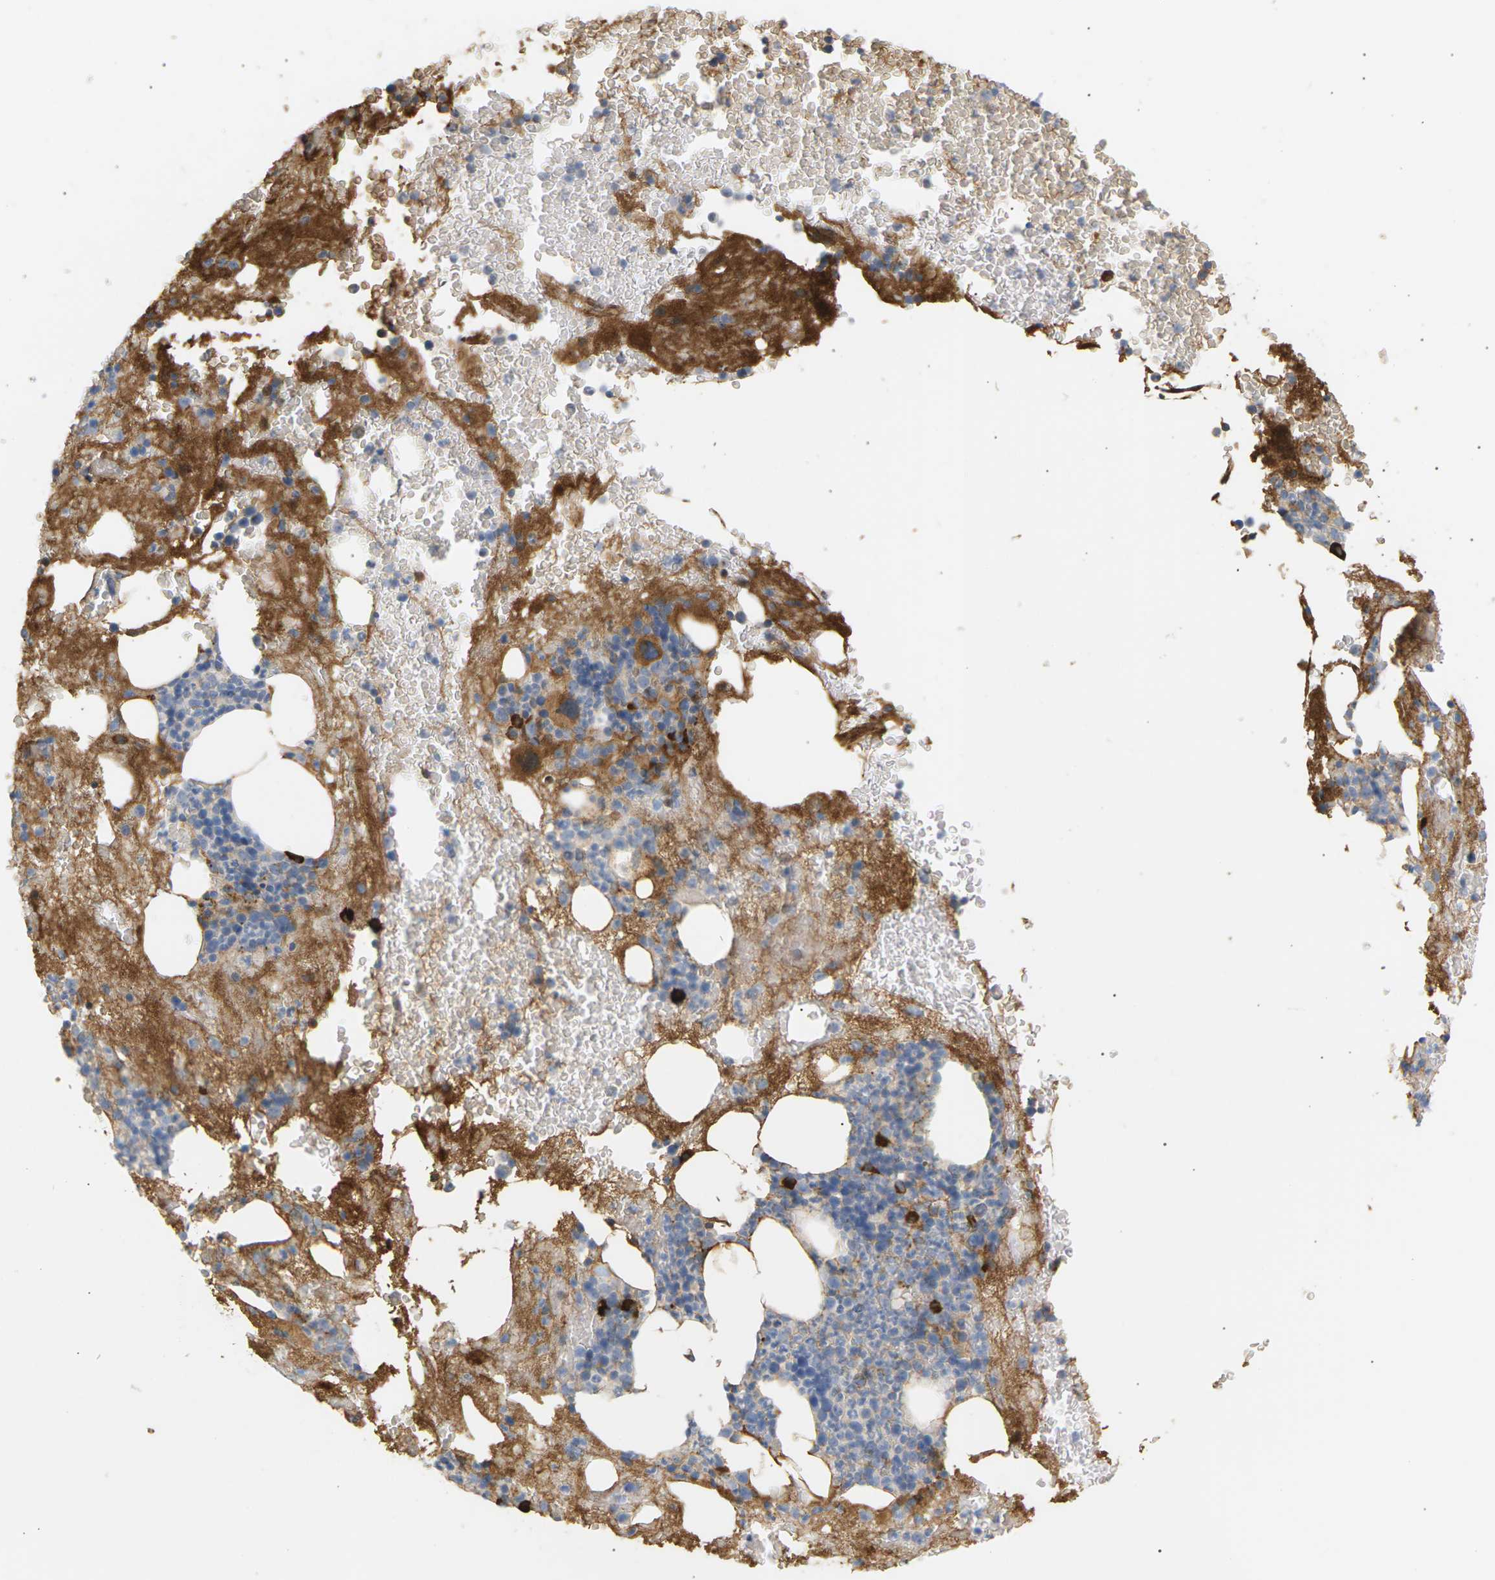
{"staining": {"intensity": "moderate", "quantity": "<25%", "location": "cytoplasmic/membranous"}, "tissue": "bone marrow", "cell_type": "Hematopoietic cells", "image_type": "normal", "snomed": [{"axis": "morphology", "description": "Normal tissue, NOS"}, {"axis": "morphology", "description": "Inflammation, NOS"}, {"axis": "topography", "description": "Bone marrow"}], "caption": "Approximately <25% of hematopoietic cells in unremarkable bone marrow demonstrate moderate cytoplasmic/membranous protein expression as visualized by brown immunohistochemical staining.", "gene": "IGLC3", "patient": {"sex": "male", "age": 63}}